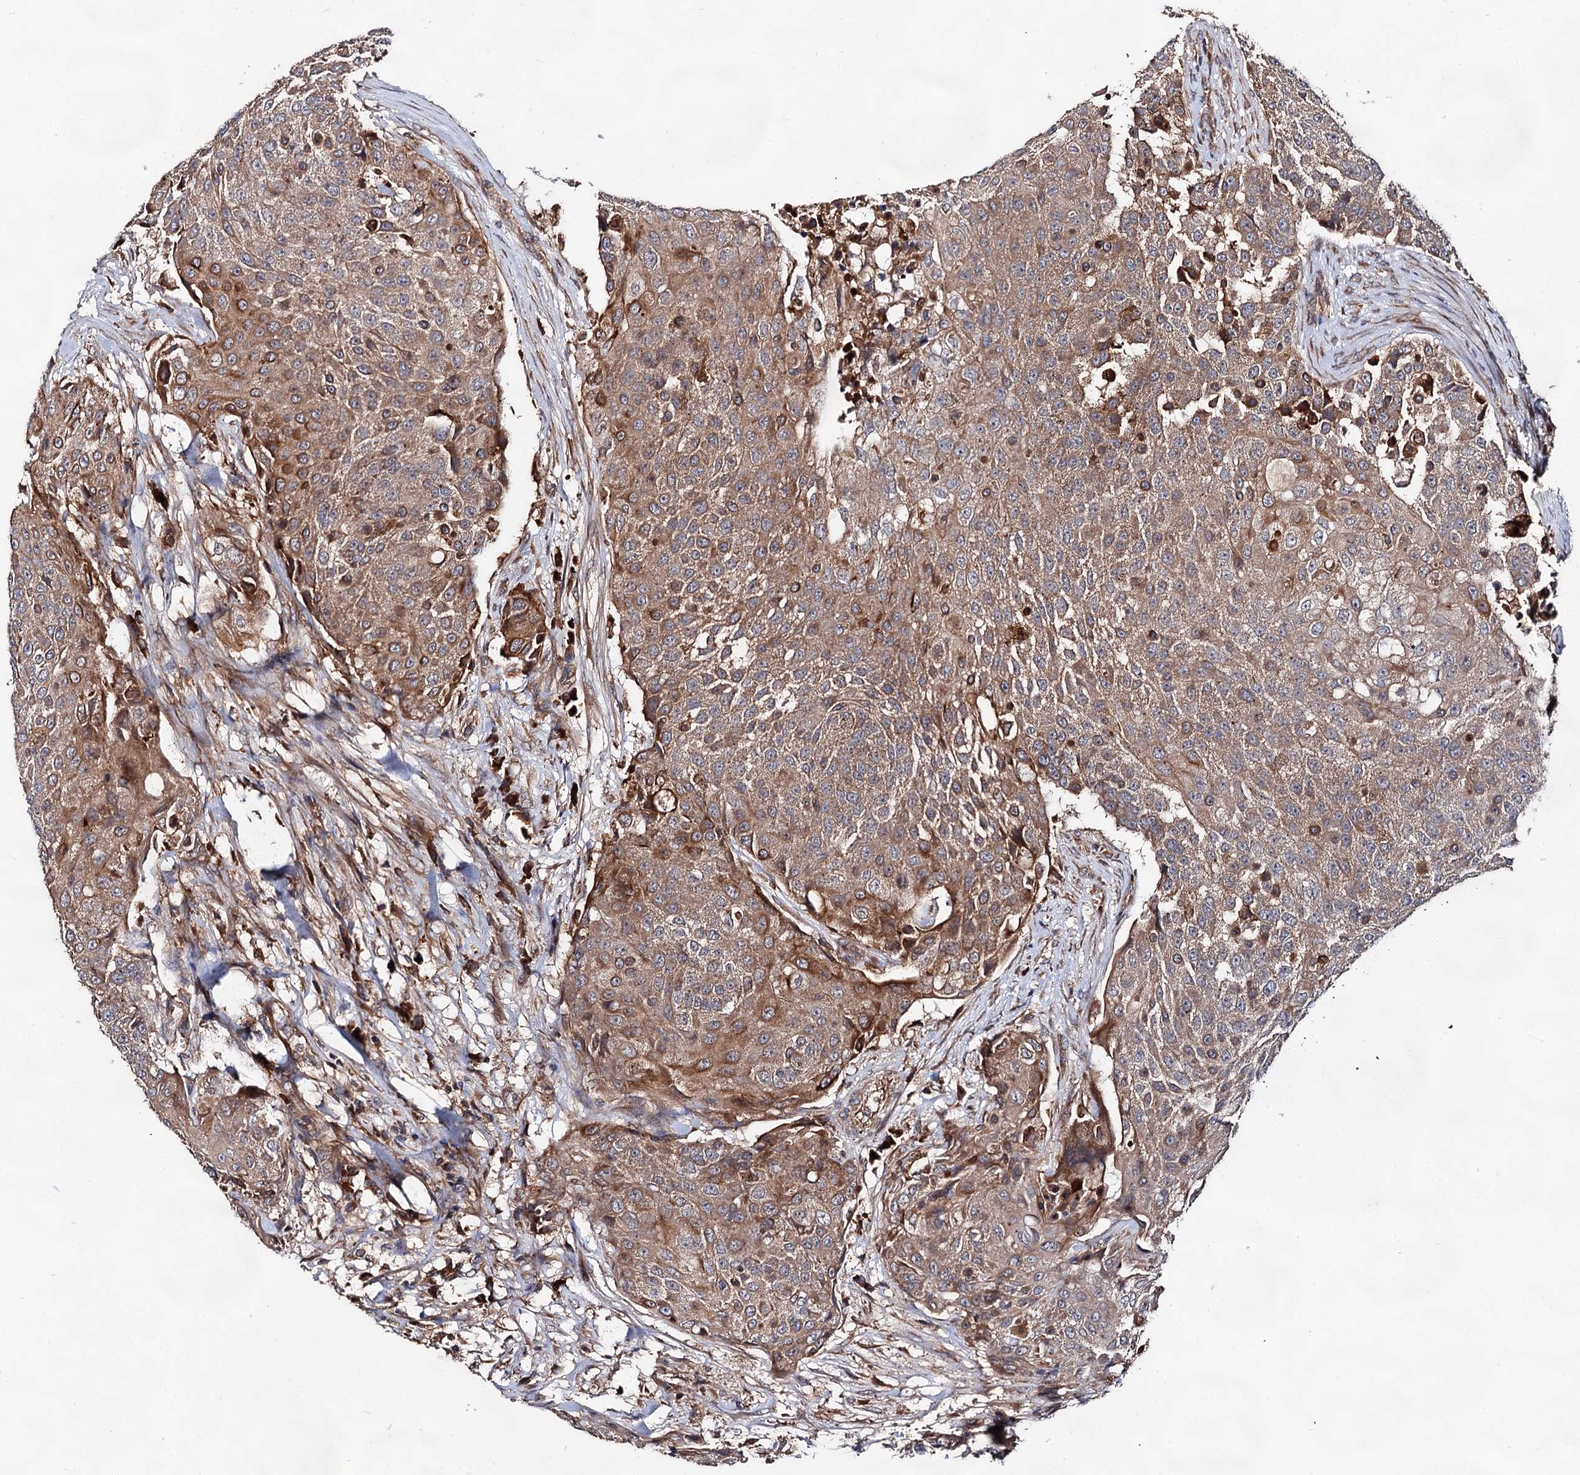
{"staining": {"intensity": "moderate", "quantity": ">75%", "location": "cytoplasmic/membranous"}, "tissue": "urothelial cancer", "cell_type": "Tumor cells", "image_type": "cancer", "snomed": [{"axis": "morphology", "description": "Urothelial carcinoma, High grade"}, {"axis": "topography", "description": "Urinary bladder"}], "caption": "Immunohistochemical staining of high-grade urothelial carcinoma reveals medium levels of moderate cytoplasmic/membranous positivity in approximately >75% of tumor cells. (DAB IHC with brightfield microscopy, high magnification).", "gene": "TEX9", "patient": {"sex": "female", "age": 63}}